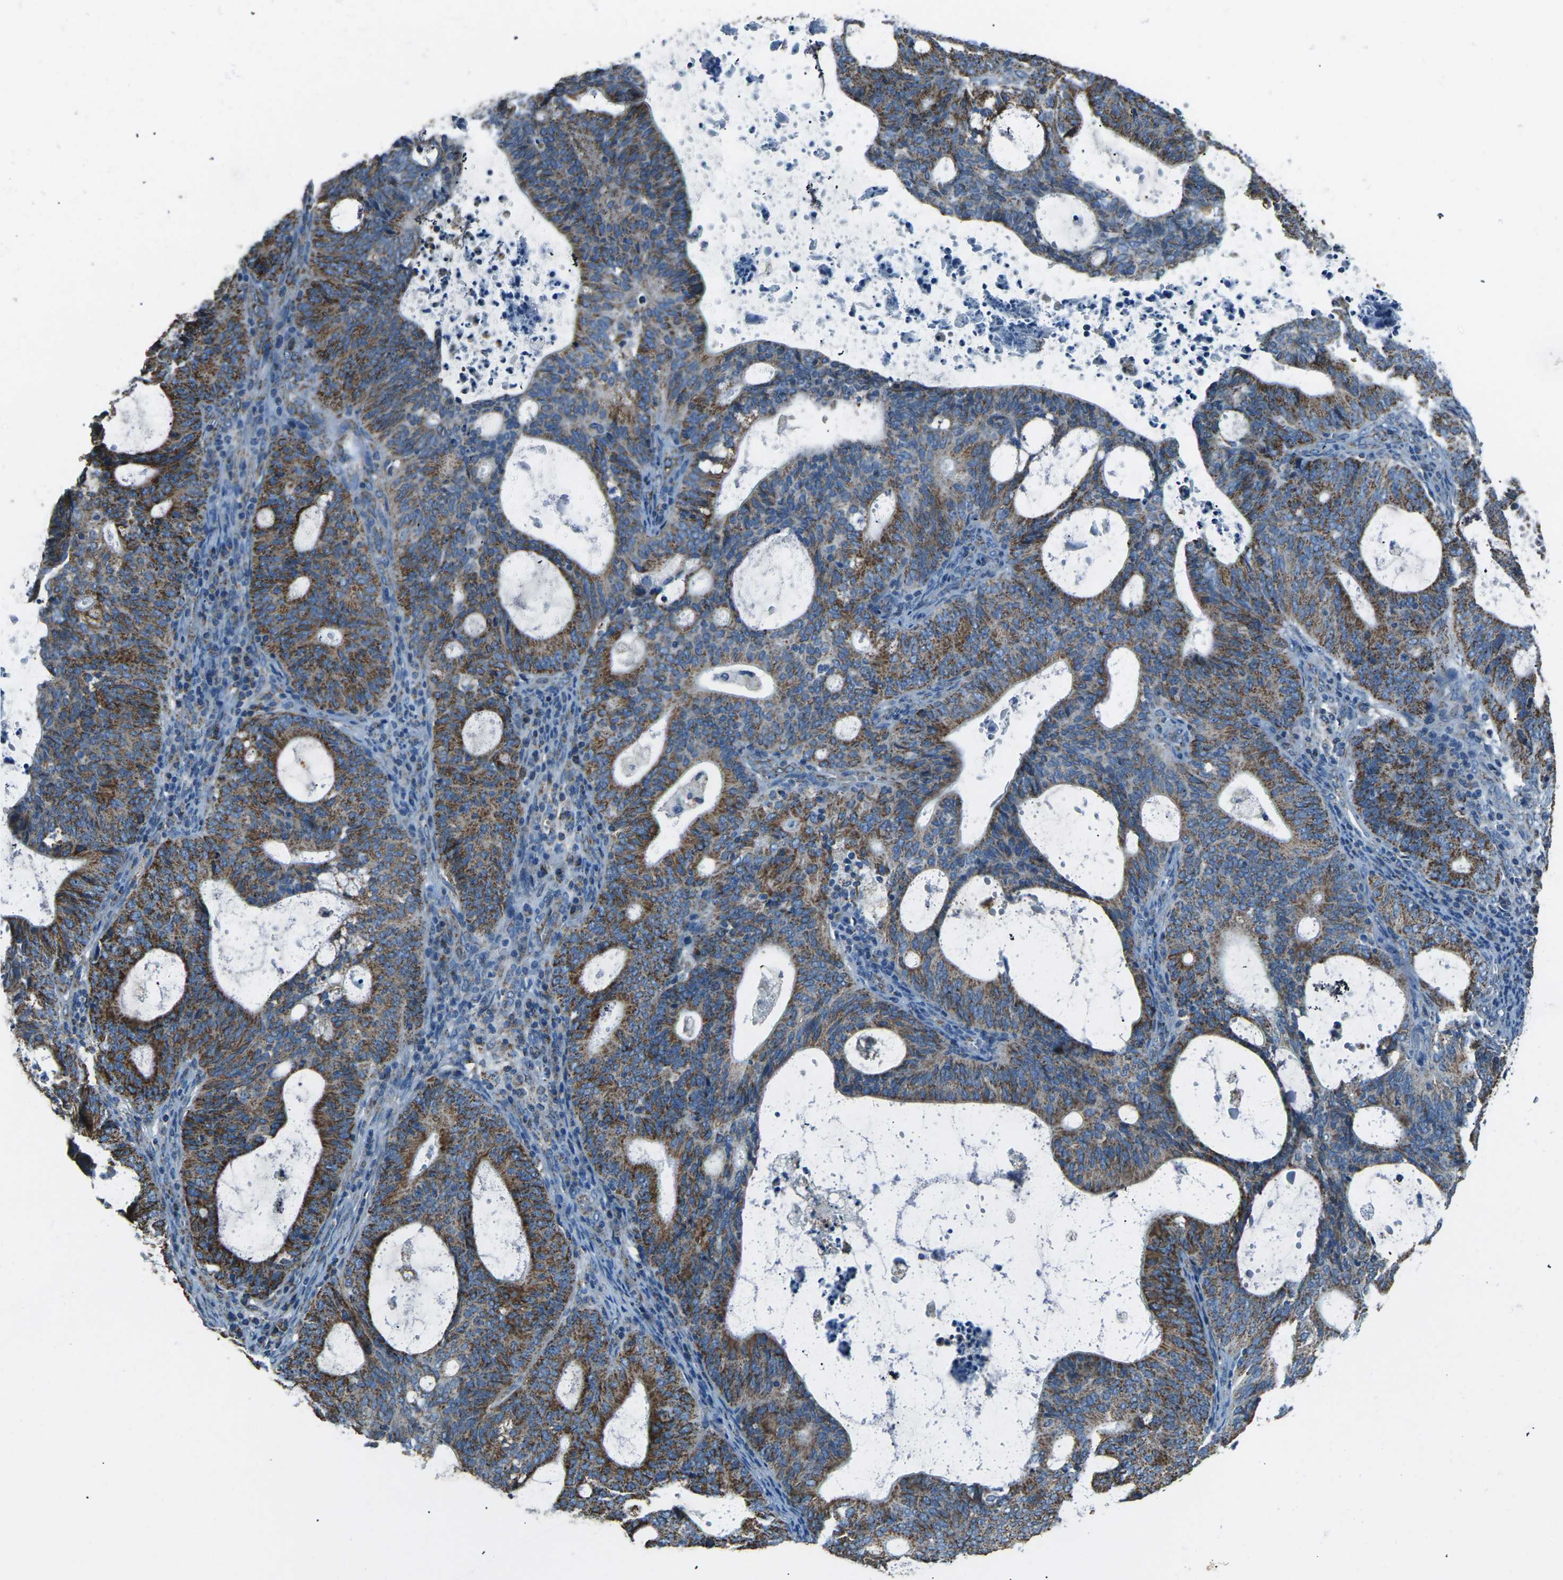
{"staining": {"intensity": "strong", "quantity": ">75%", "location": "cytoplasmic/membranous"}, "tissue": "endometrial cancer", "cell_type": "Tumor cells", "image_type": "cancer", "snomed": [{"axis": "morphology", "description": "Adenocarcinoma, NOS"}, {"axis": "topography", "description": "Uterus"}], "caption": "Human adenocarcinoma (endometrial) stained with a protein marker demonstrates strong staining in tumor cells.", "gene": "IRF3", "patient": {"sex": "female", "age": 83}}